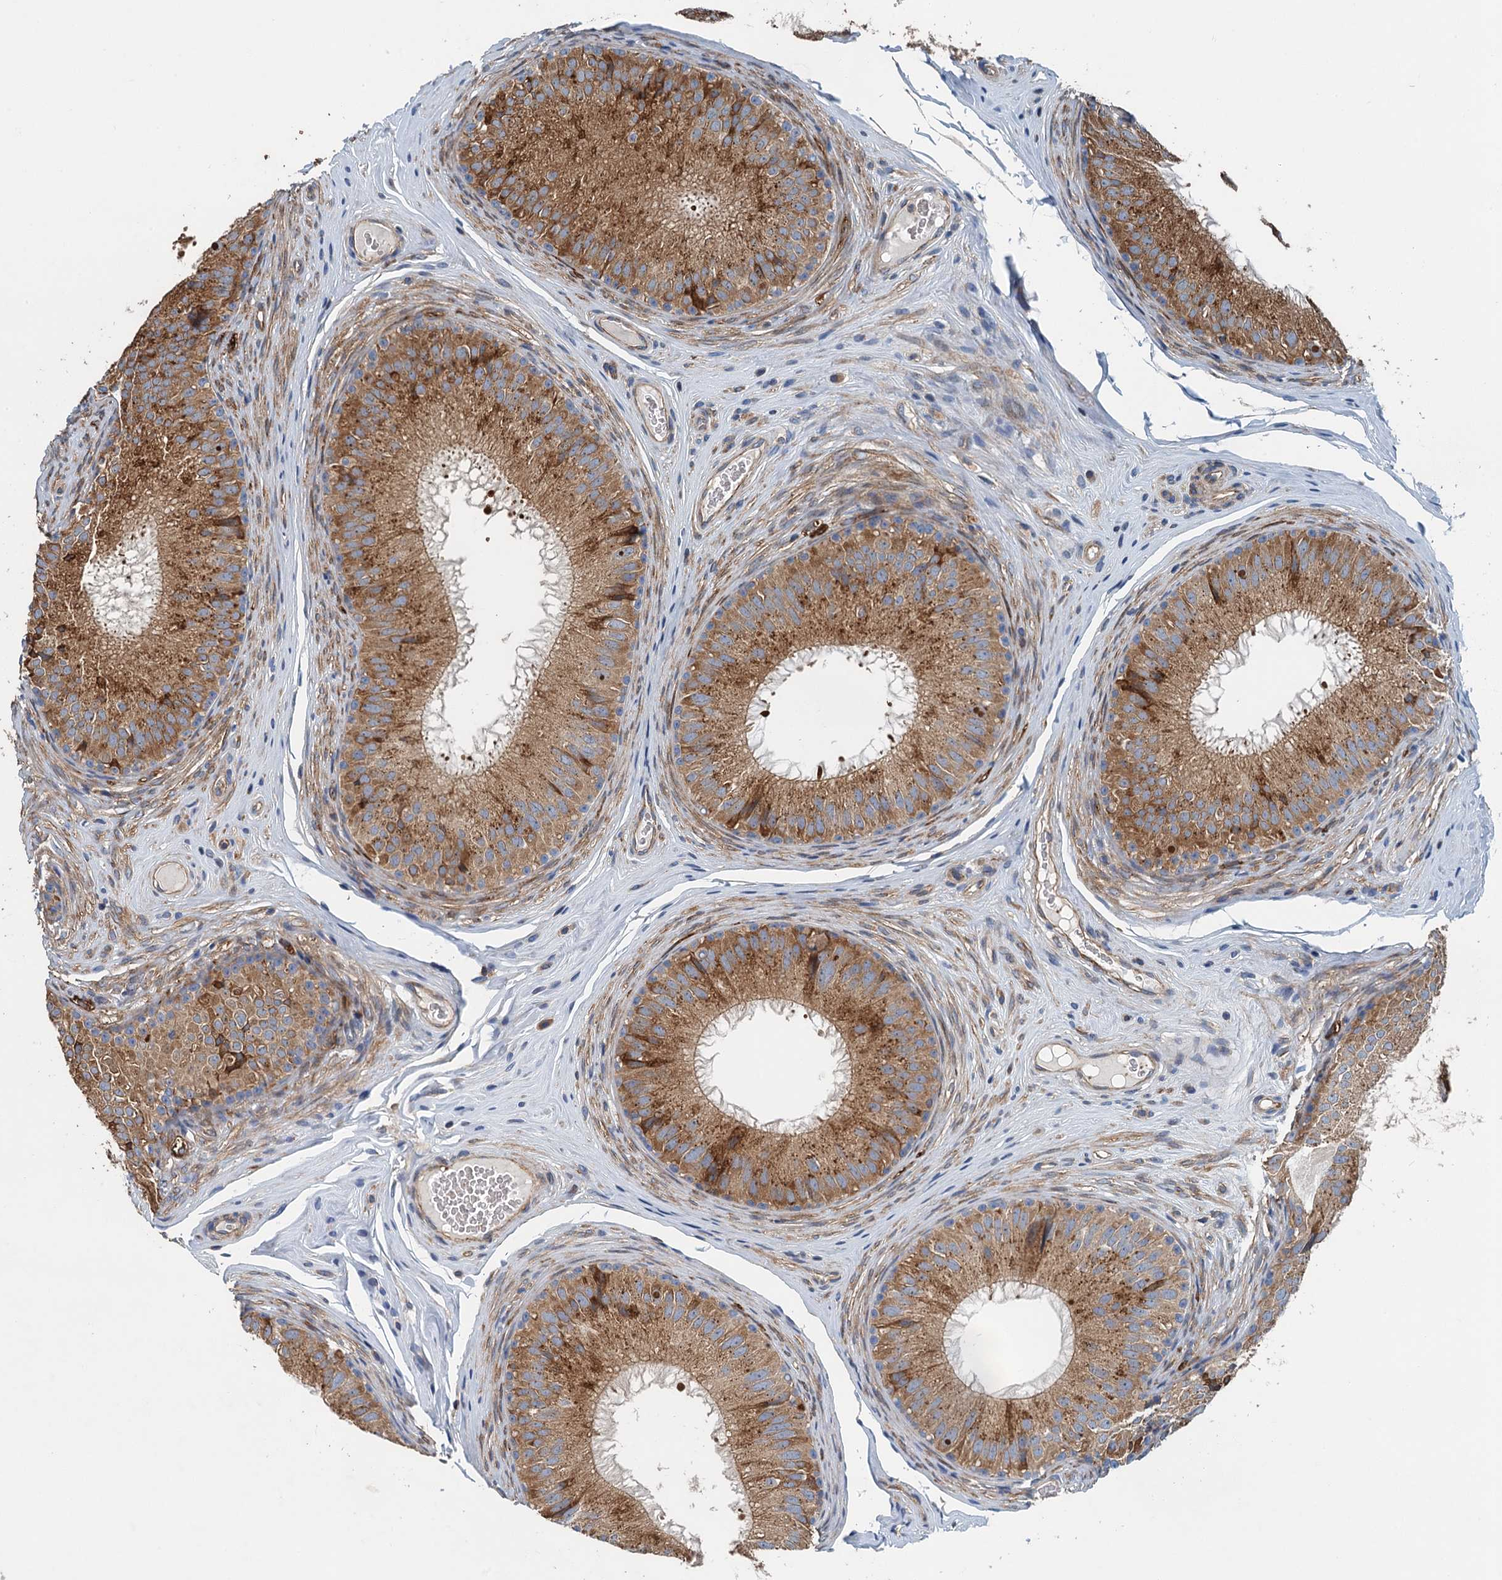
{"staining": {"intensity": "moderate", "quantity": ">75%", "location": "cytoplasmic/membranous"}, "tissue": "epididymis", "cell_type": "Glandular cells", "image_type": "normal", "snomed": [{"axis": "morphology", "description": "Normal tissue, NOS"}, {"axis": "topography", "description": "Epididymis"}], "caption": "This image displays immunohistochemistry (IHC) staining of benign epididymis, with medium moderate cytoplasmic/membranous staining in about >75% of glandular cells.", "gene": "PPP1R14D", "patient": {"sex": "male", "age": 32}}